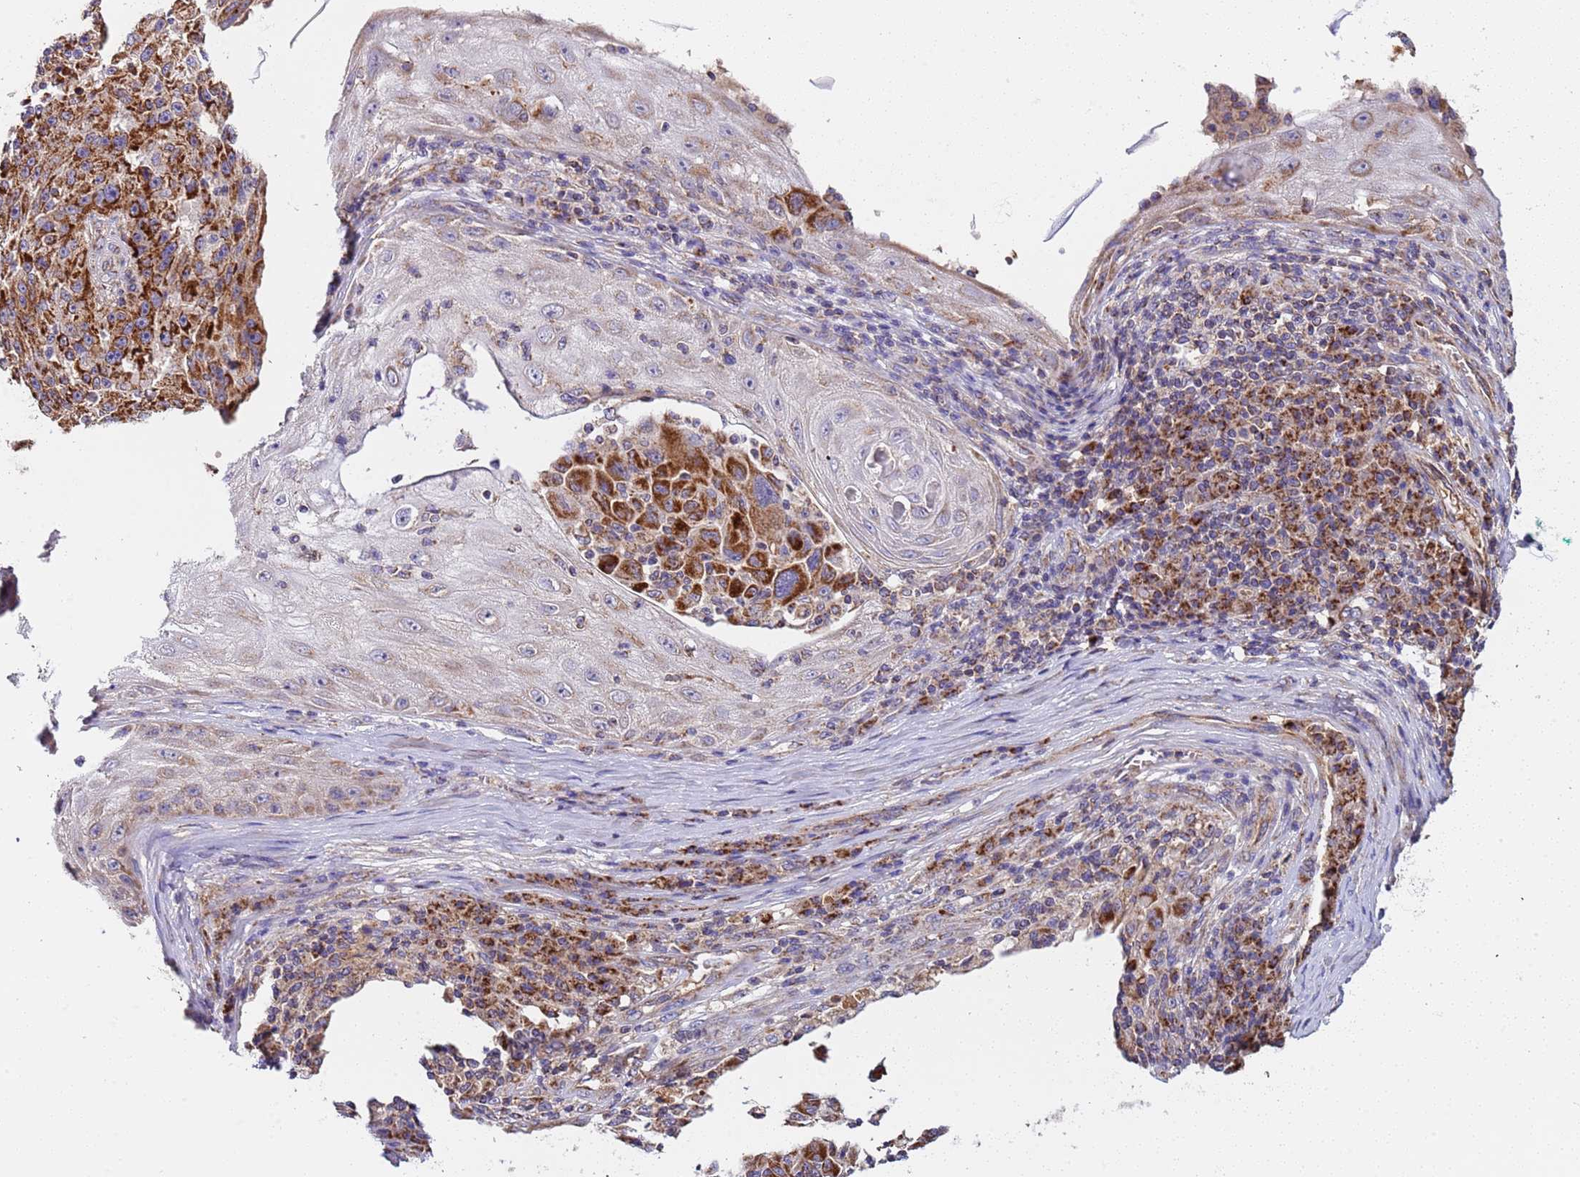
{"staining": {"intensity": "strong", "quantity": ">75%", "location": "cytoplasmic/membranous"}, "tissue": "melanoma", "cell_type": "Tumor cells", "image_type": "cancer", "snomed": [{"axis": "morphology", "description": "Malignant melanoma, NOS"}, {"axis": "topography", "description": "Skin"}], "caption": "Brown immunohistochemical staining in melanoma reveals strong cytoplasmic/membranous staining in approximately >75% of tumor cells. The protein of interest is shown in brown color, while the nuclei are stained blue.", "gene": "TMEM126A", "patient": {"sex": "male", "age": 53}}